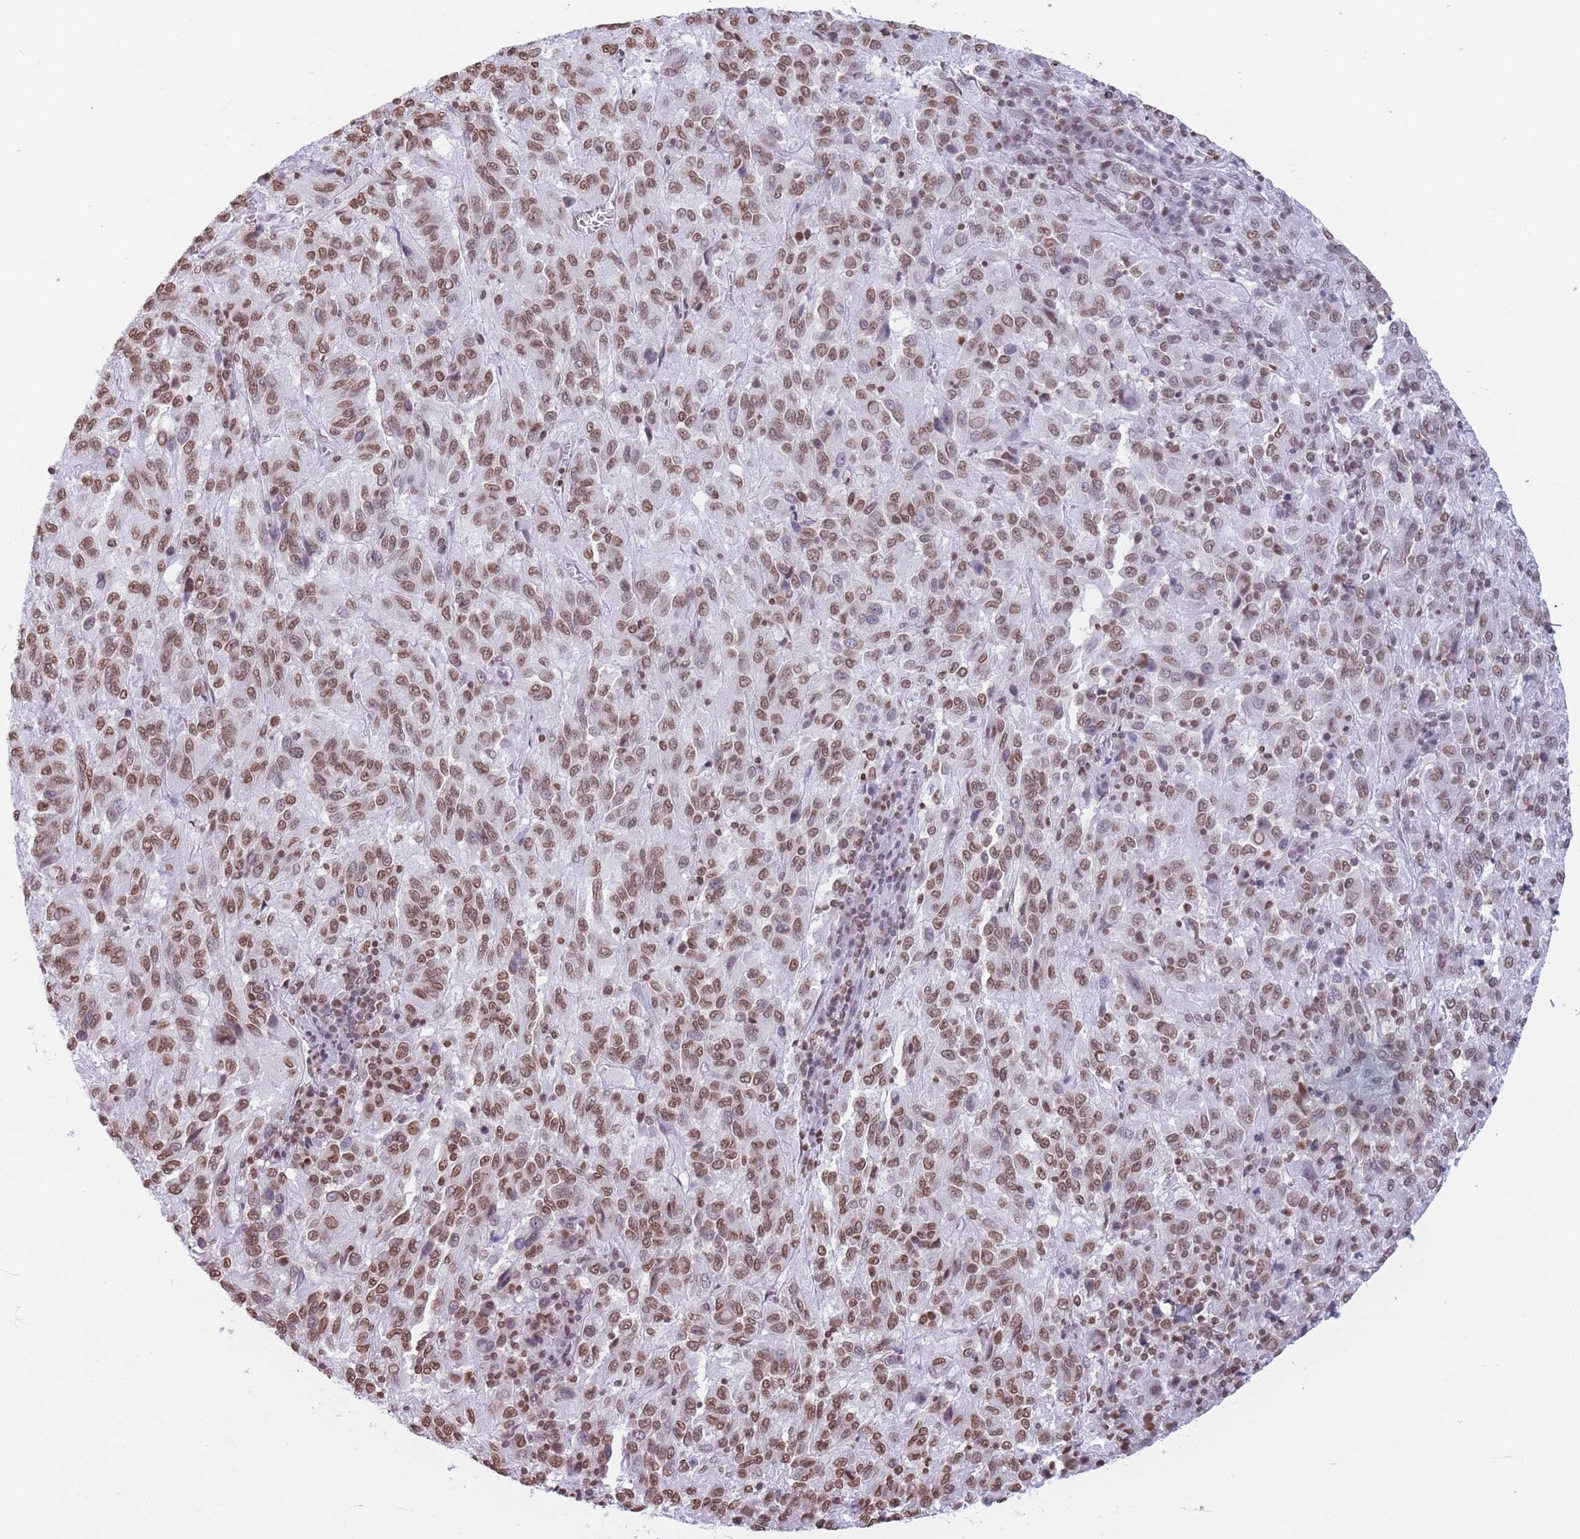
{"staining": {"intensity": "moderate", "quantity": ">75%", "location": "nuclear"}, "tissue": "melanoma", "cell_type": "Tumor cells", "image_type": "cancer", "snomed": [{"axis": "morphology", "description": "Malignant melanoma, Metastatic site"}, {"axis": "topography", "description": "Lung"}], "caption": "Melanoma tissue exhibits moderate nuclear staining in about >75% of tumor cells, visualized by immunohistochemistry.", "gene": "RYK", "patient": {"sex": "male", "age": 64}}